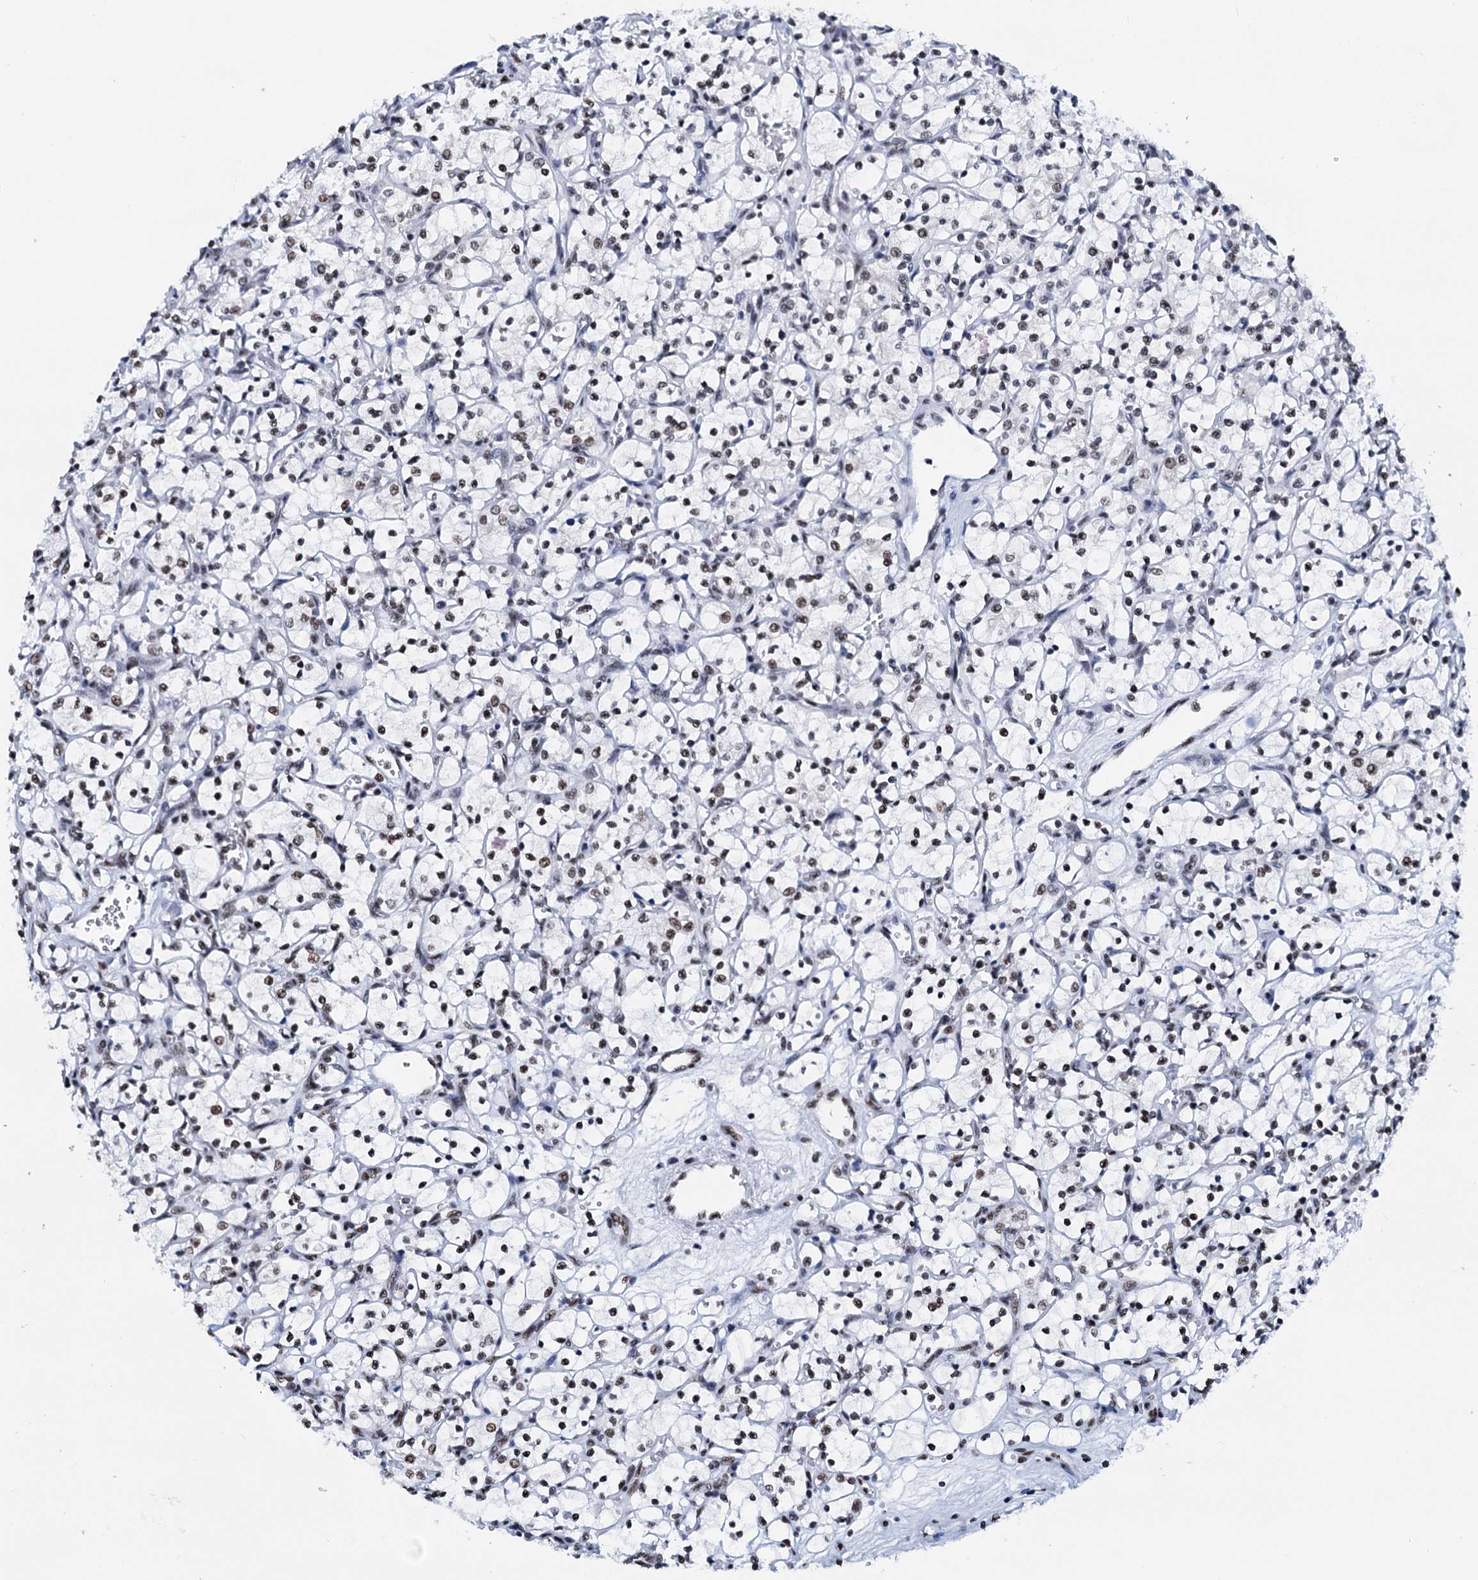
{"staining": {"intensity": "moderate", "quantity": ">75%", "location": "nuclear"}, "tissue": "renal cancer", "cell_type": "Tumor cells", "image_type": "cancer", "snomed": [{"axis": "morphology", "description": "Adenocarcinoma, NOS"}, {"axis": "topography", "description": "Kidney"}], "caption": "Renal cancer (adenocarcinoma) stained for a protein shows moderate nuclear positivity in tumor cells. Nuclei are stained in blue.", "gene": "SLTM", "patient": {"sex": "female", "age": 69}}